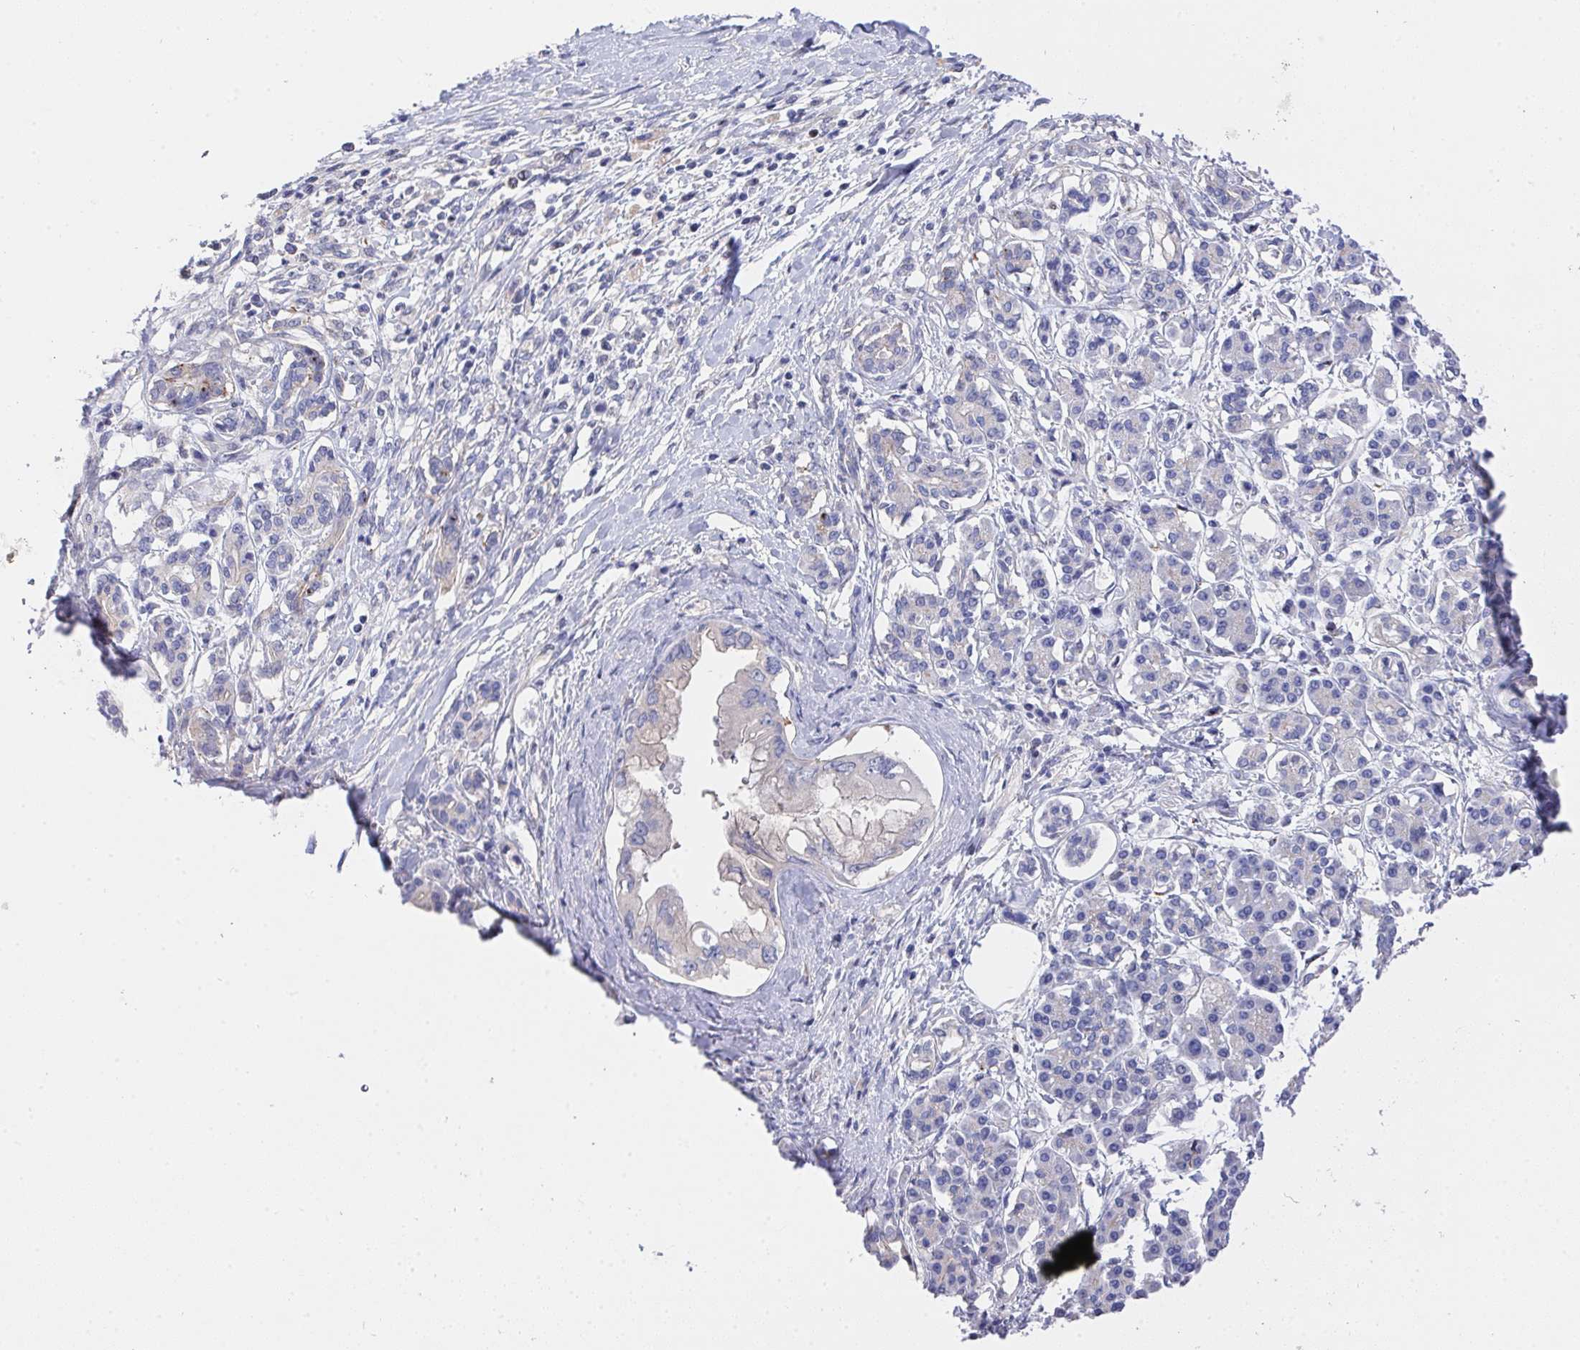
{"staining": {"intensity": "negative", "quantity": "none", "location": "none"}, "tissue": "pancreatic cancer", "cell_type": "Tumor cells", "image_type": "cancer", "snomed": [{"axis": "morphology", "description": "Adenocarcinoma, NOS"}, {"axis": "topography", "description": "Pancreas"}], "caption": "High magnification brightfield microscopy of pancreatic cancer (adenocarcinoma) stained with DAB (brown) and counterstained with hematoxylin (blue): tumor cells show no significant positivity.", "gene": "PRG3", "patient": {"sex": "female", "age": 56}}